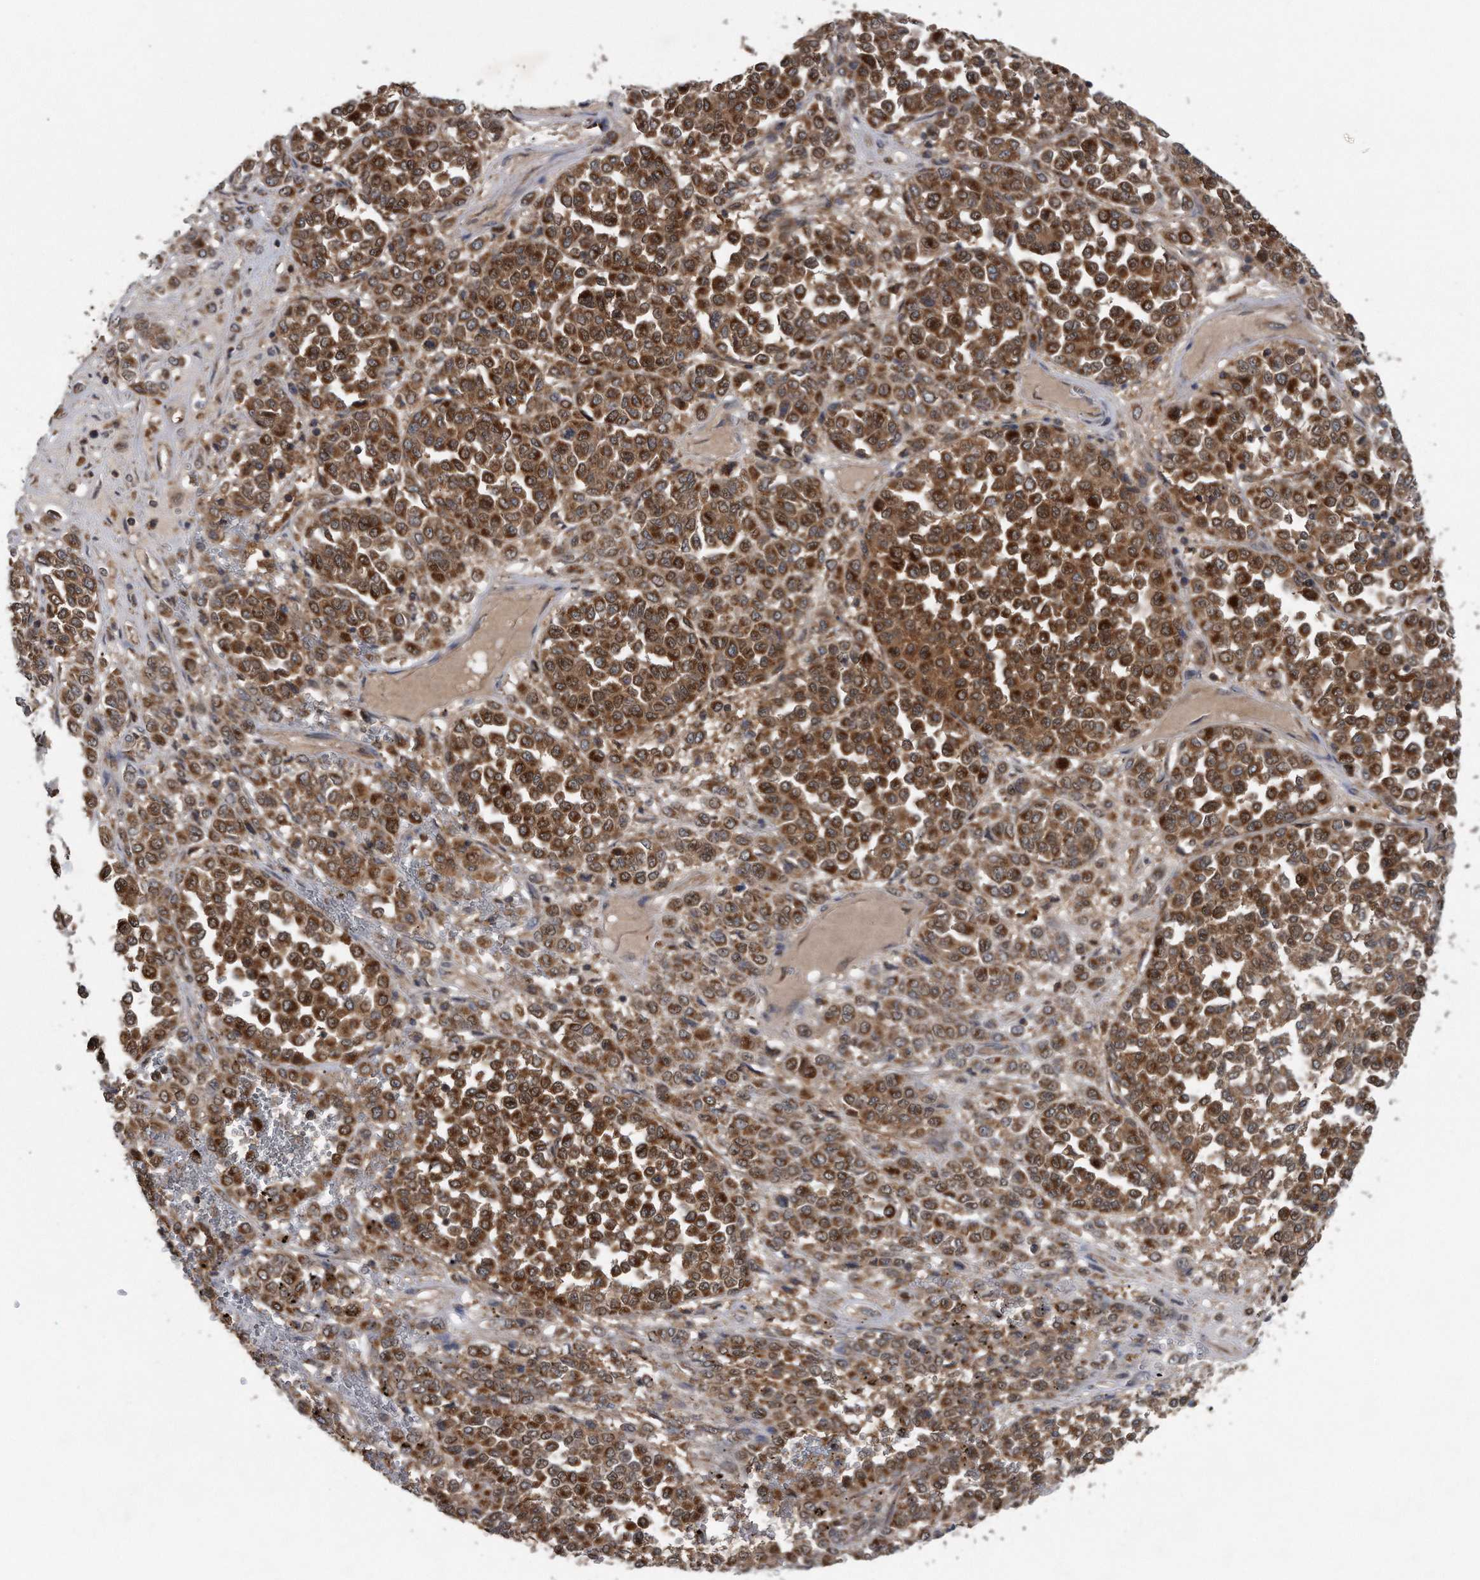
{"staining": {"intensity": "strong", "quantity": ">75%", "location": "cytoplasmic/membranous"}, "tissue": "melanoma", "cell_type": "Tumor cells", "image_type": "cancer", "snomed": [{"axis": "morphology", "description": "Malignant melanoma, Metastatic site"}, {"axis": "topography", "description": "Pancreas"}], "caption": "An immunohistochemistry image of tumor tissue is shown. Protein staining in brown highlights strong cytoplasmic/membranous positivity in malignant melanoma (metastatic site) within tumor cells.", "gene": "ALPK2", "patient": {"sex": "female", "age": 30}}